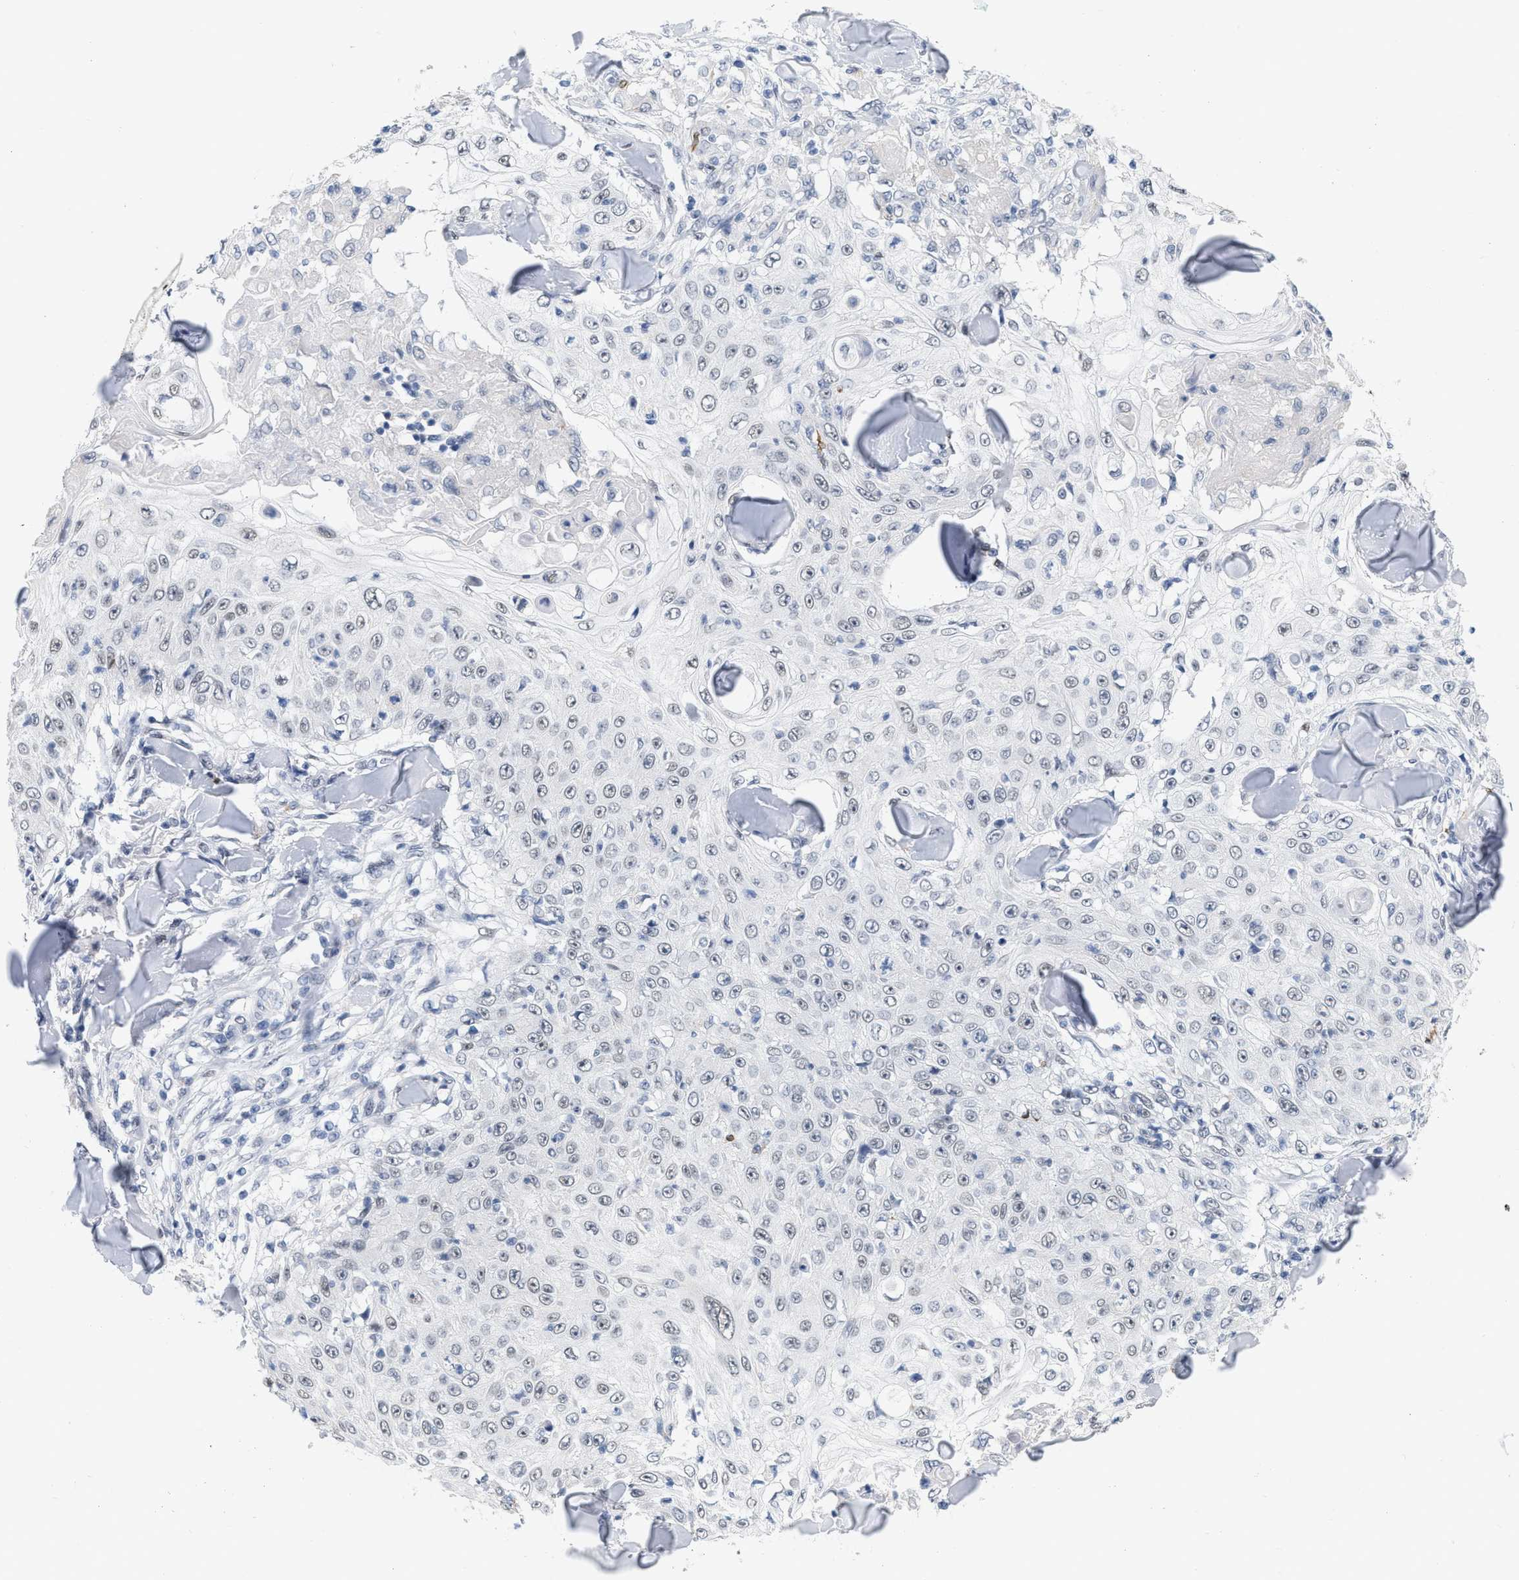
{"staining": {"intensity": "negative", "quantity": "none", "location": "none"}, "tissue": "skin cancer", "cell_type": "Tumor cells", "image_type": "cancer", "snomed": [{"axis": "morphology", "description": "Squamous cell carcinoma, NOS"}, {"axis": "topography", "description": "Skin"}], "caption": "An immunohistochemistry histopathology image of squamous cell carcinoma (skin) is shown. There is no staining in tumor cells of squamous cell carcinoma (skin).", "gene": "XIRP1", "patient": {"sex": "male", "age": 86}}